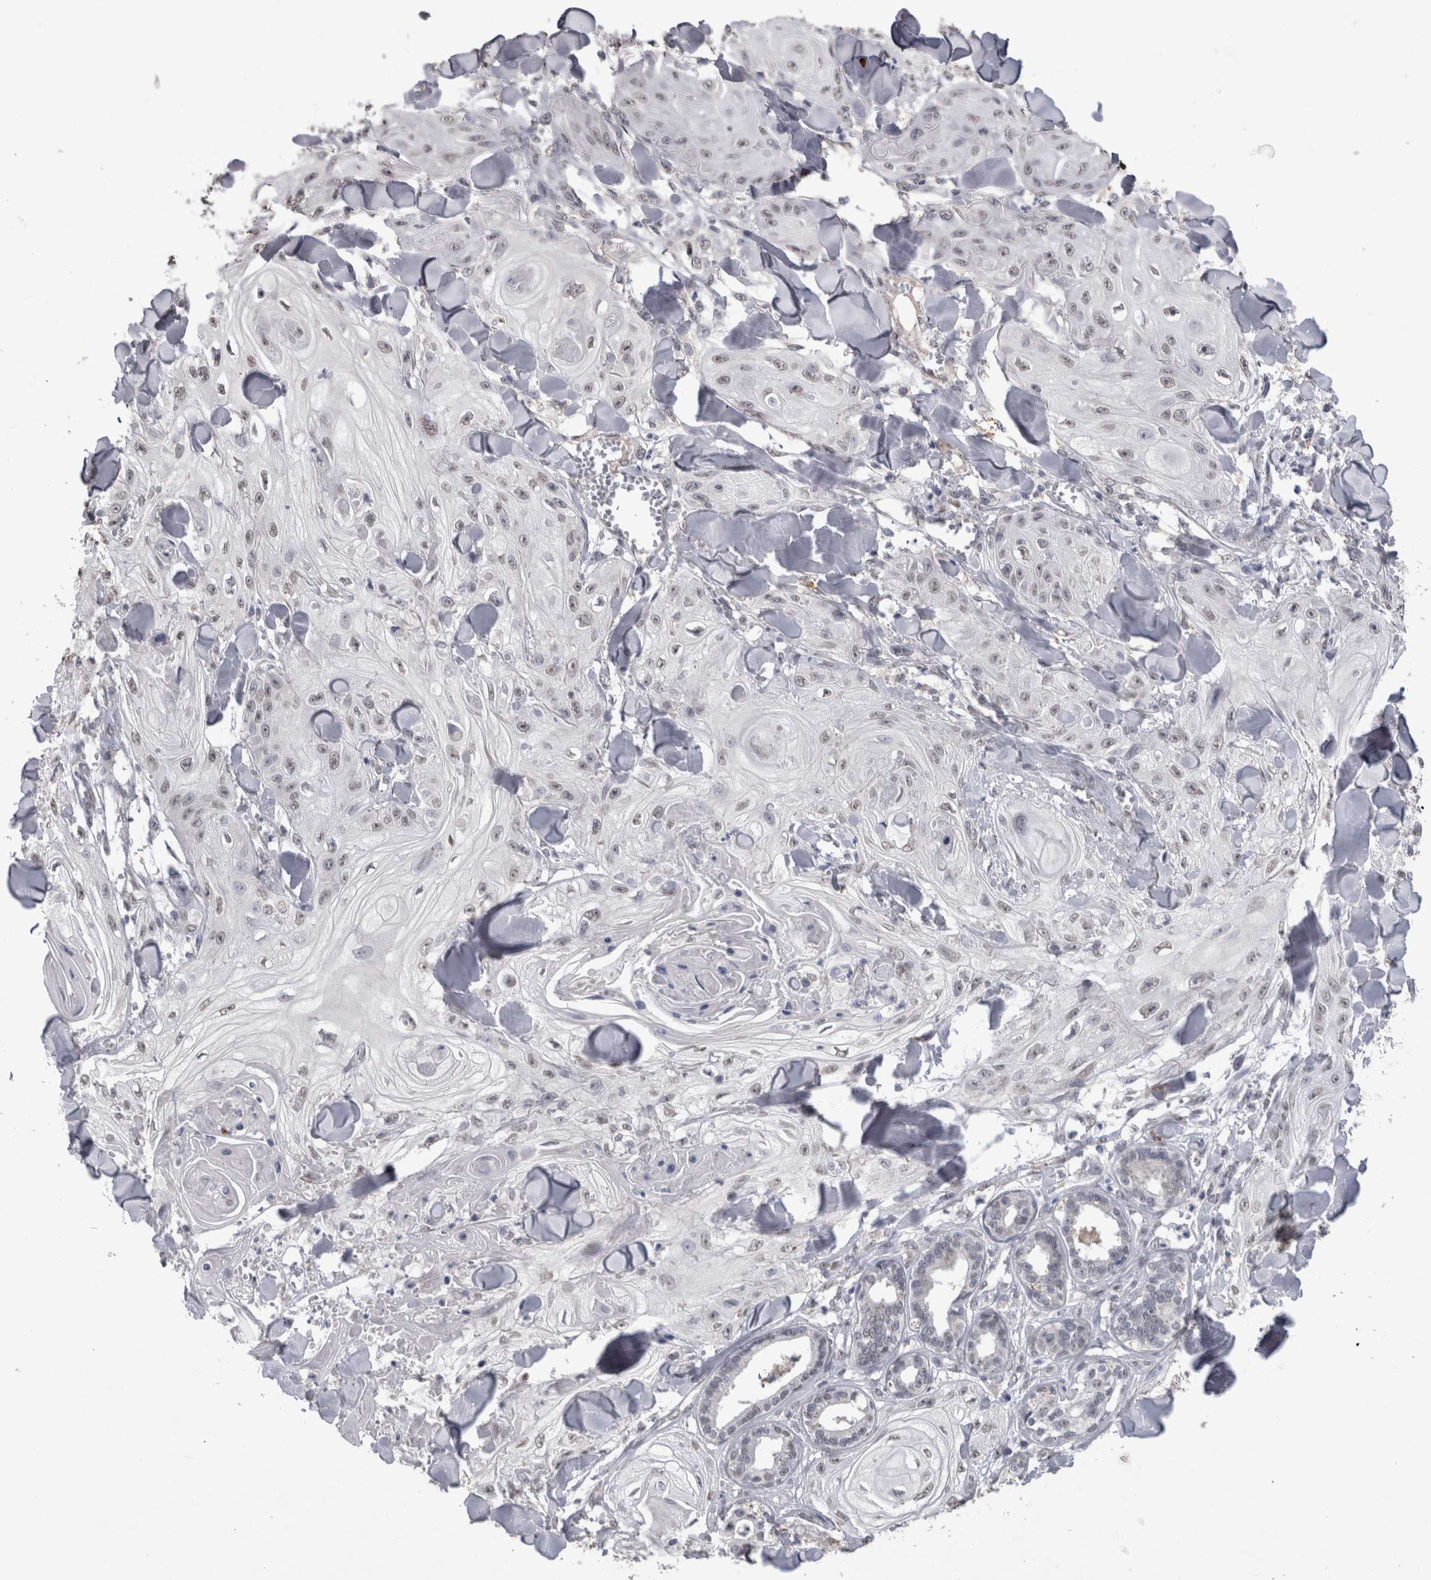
{"staining": {"intensity": "weak", "quantity": ">75%", "location": "nuclear"}, "tissue": "skin cancer", "cell_type": "Tumor cells", "image_type": "cancer", "snomed": [{"axis": "morphology", "description": "Squamous cell carcinoma, NOS"}, {"axis": "topography", "description": "Skin"}], "caption": "Squamous cell carcinoma (skin) was stained to show a protein in brown. There is low levels of weak nuclear staining in about >75% of tumor cells.", "gene": "PAX5", "patient": {"sex": "male", "age": 74}}